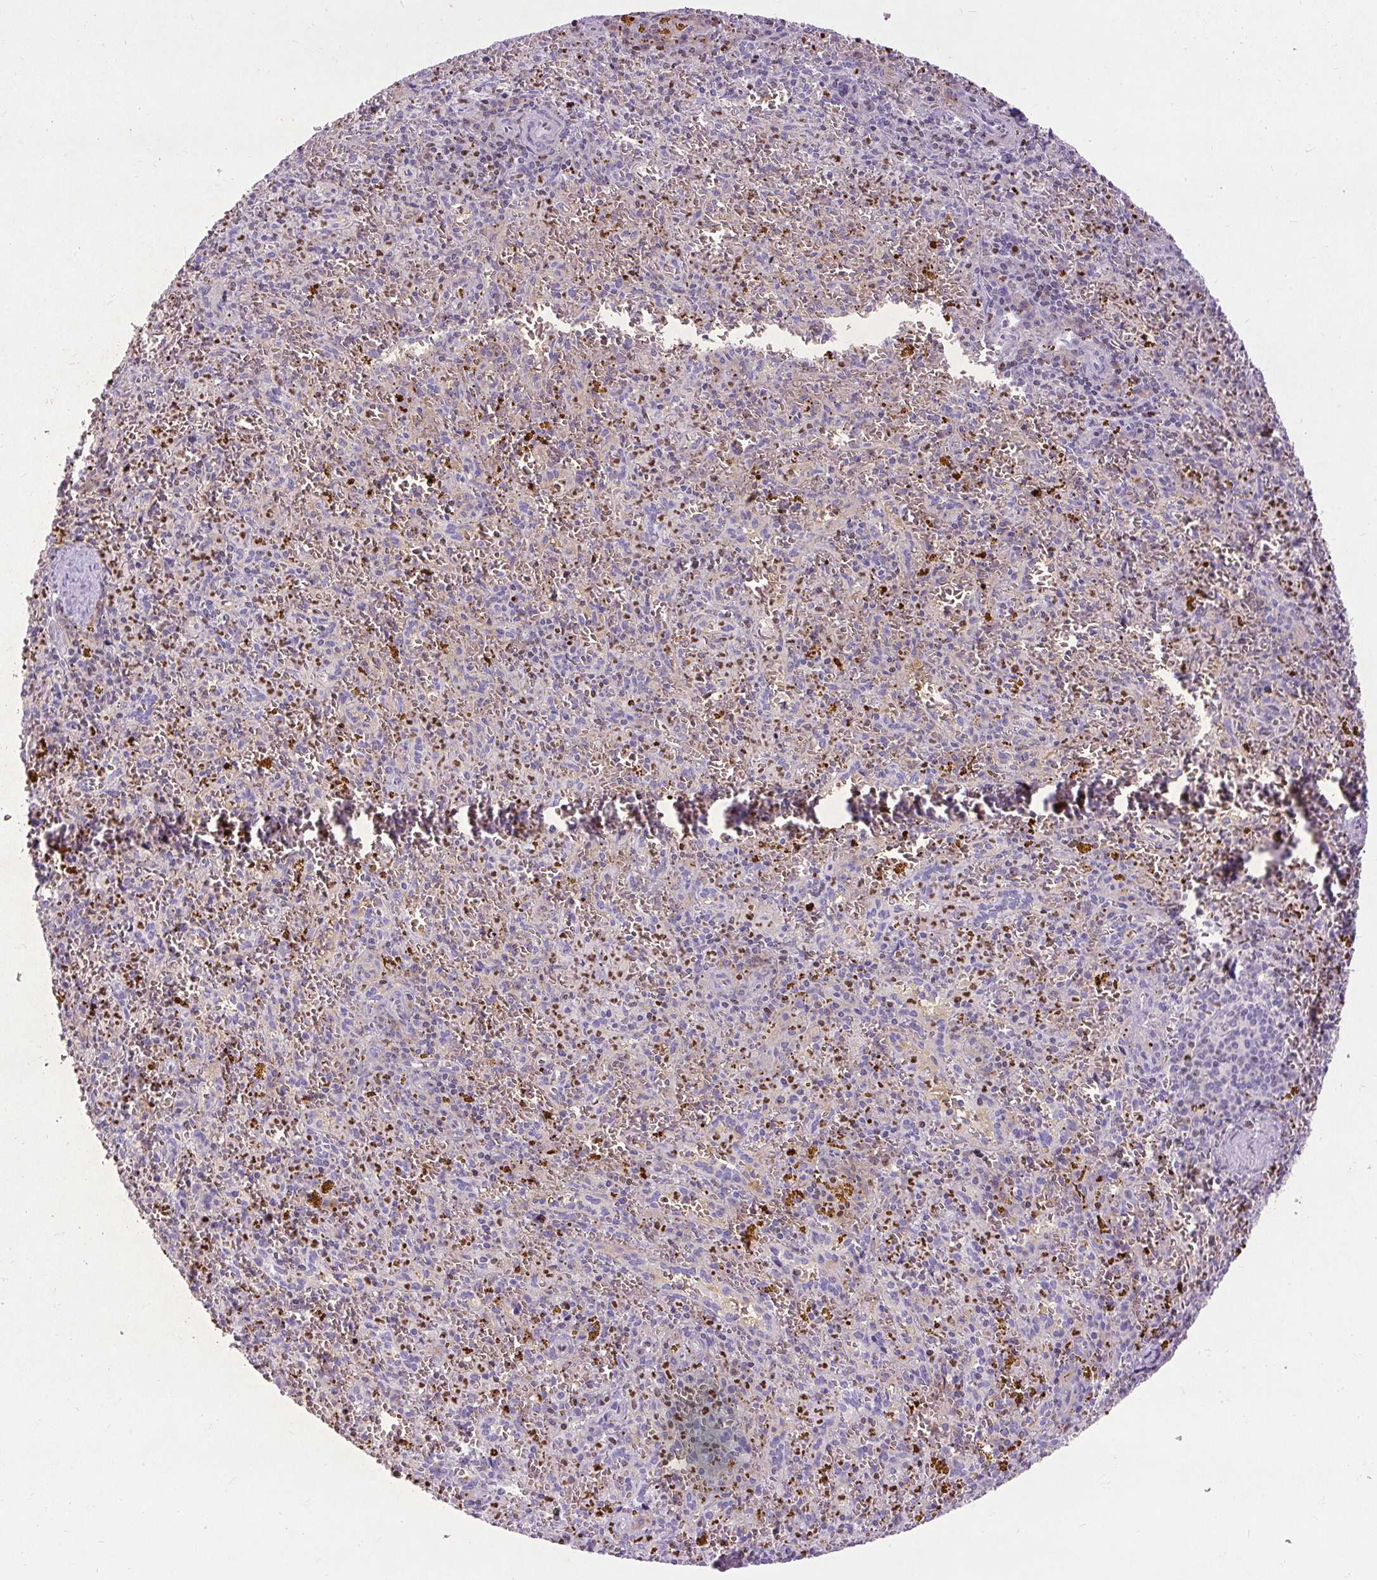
{"staining": {"intensity": "moderate", "quantity": "<25%", "location": "nuclear"}, "tissue": "spleen", "cell_type": "Cells in red pulp", "image_type": "normal", "snomed": [{"axis": "morphology", "description": "Normal tissue, NOS"}, {"axis": "topography", "description": "Spleen"}], "caption": "Protein staining by immunohistochemistry (IHC) reveals moderate nuclear positivity in approximately <25% of cells in red pulp in unremarkable spleen.", "gene": "SPC24", "patient": {"sex": "male", "age": 57}}